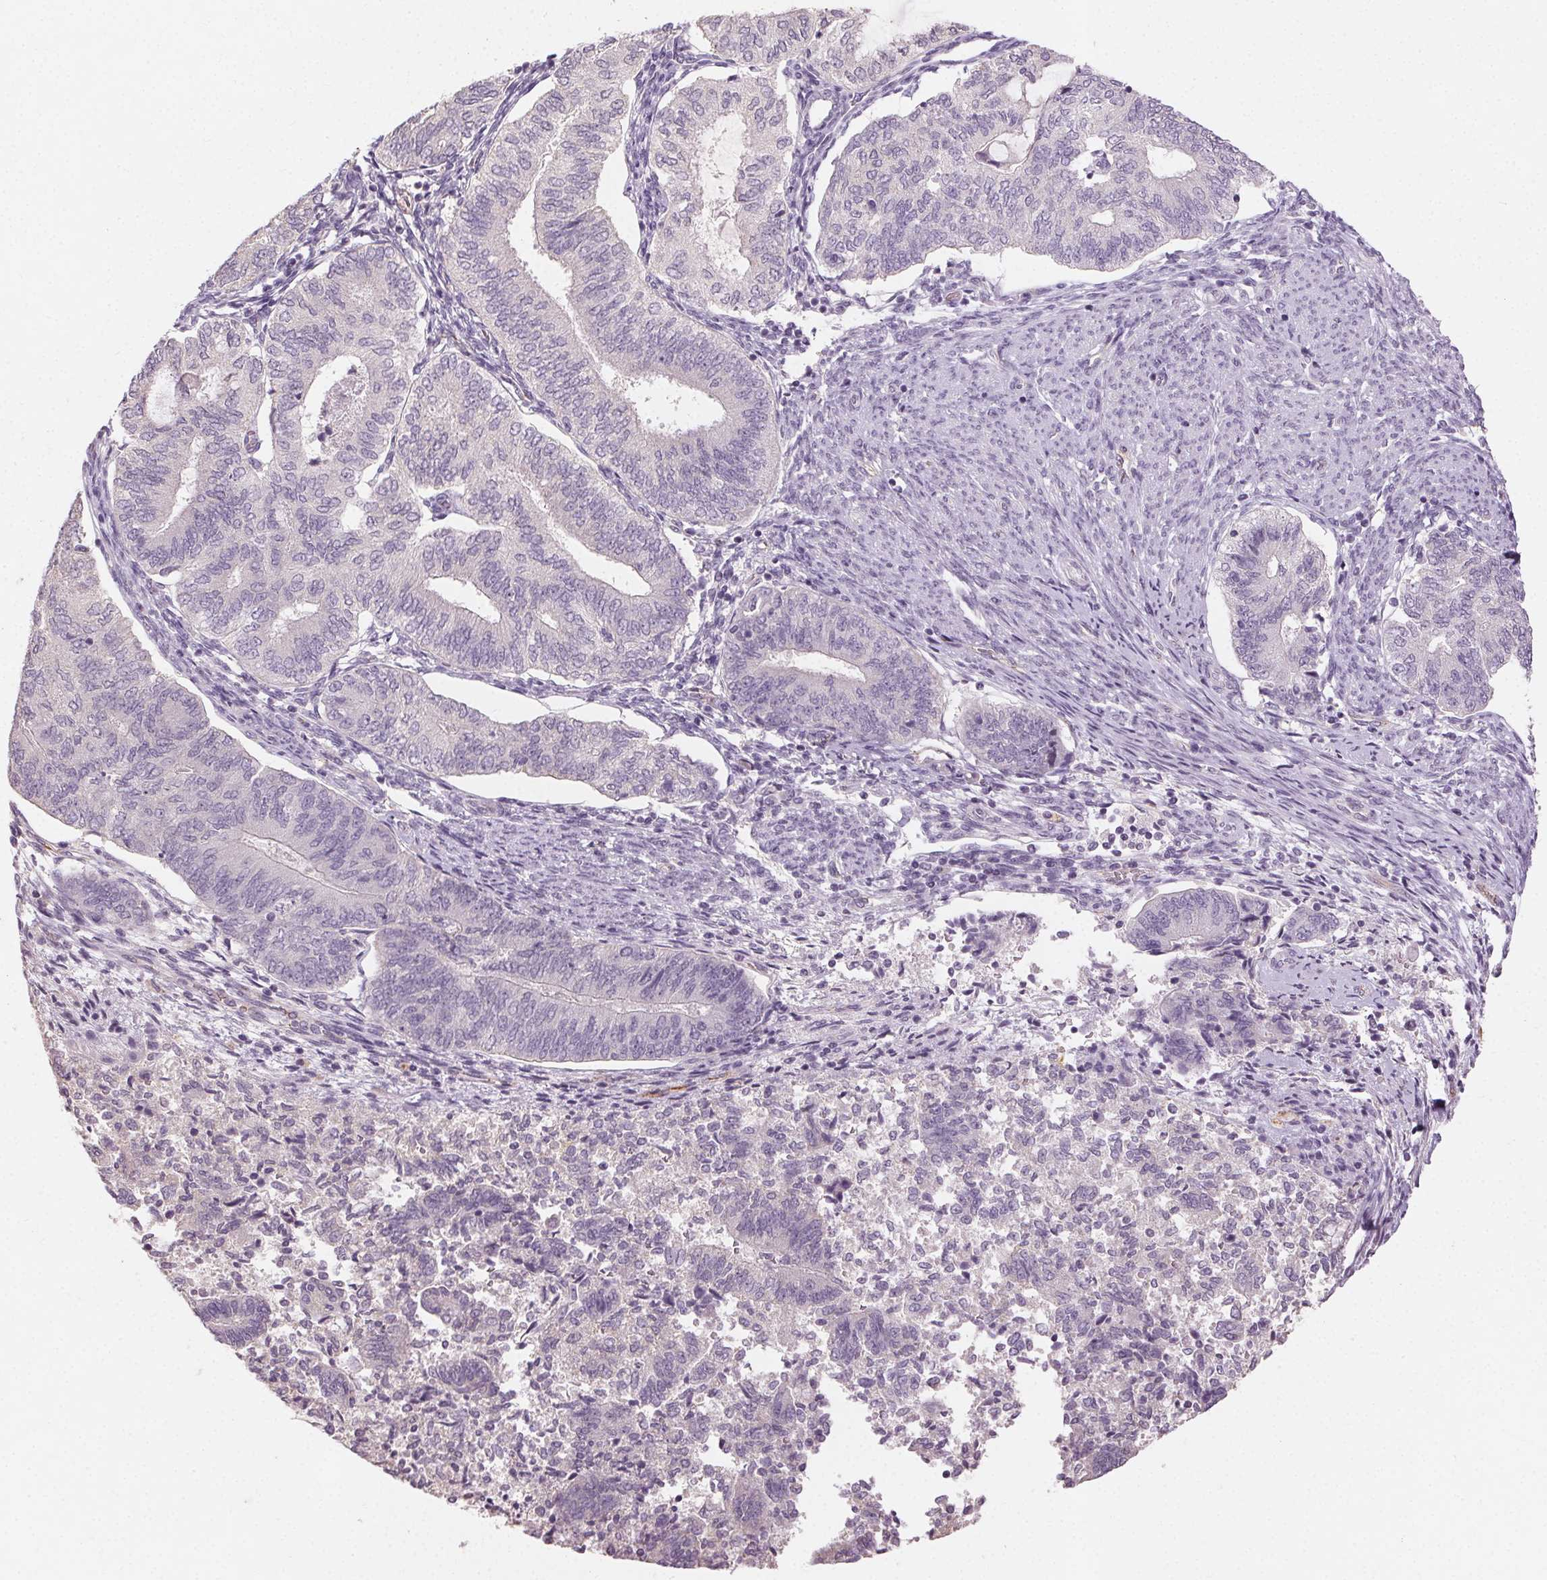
{"staining": {"intensity": "negative", "quantity": "none", "location": "none"}, "tissue": "endometrial cancer", "cell_type": "Tumor cells", "image_type": "cancer", "snomed": [{"axis": "morphology", "description": "Adenocarcinoma, NOS"}, {"axis": "topography", "description": "Endometrium"}], "caption": "This is an immunohistochemistry micrograph of endometrial cancer. There is no staining in tumor cells.", "gene": "CLTRN", "patient": {"sex": "female", "age": 65}}